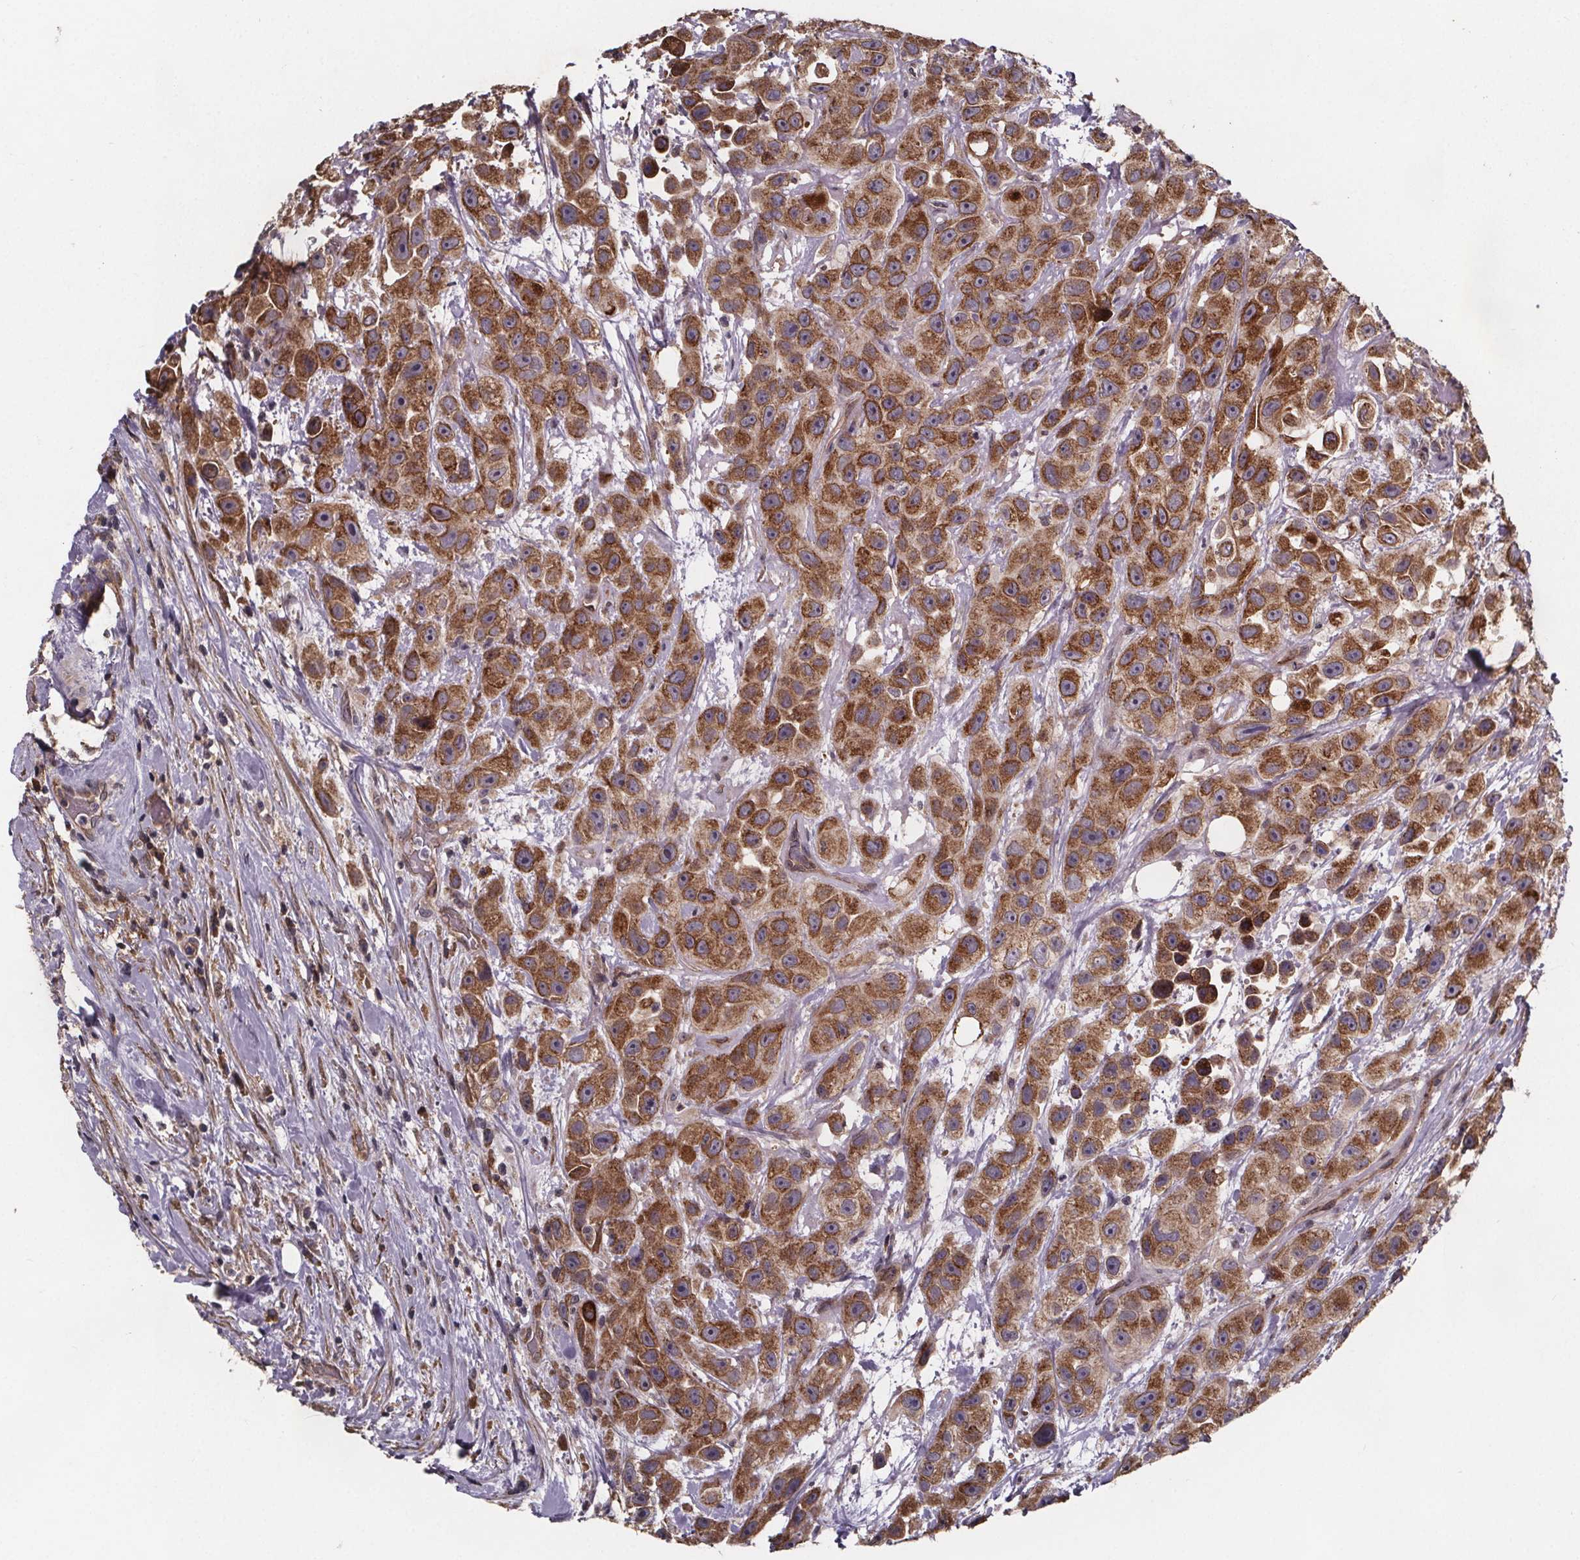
{"staining": {"intensity": "strong", "quantity": ">75%", "location": "cytoplasmic/membranous"}, "tissue": "urothelial cancer", "cell_type": "Tumor cells", "image_type": "cancer", "snomed": [{"axis": "morphology", "description": "Urothelial carcinoma, High grade"}, {"axis": "topography", "description": "Urinary bladder"}], "caption": "The image demonstrates immunohistochemical staining of high-grade urothelial carcinoma. There is strong cytoplasmic/membranous expression is seen in approximately >75% of tumor cells. Using DAB (brown) and hematoxylin (blue) stains, captured at high magnification using brightfield microscopy.", "gene": "FASTKD3", "patient": {"sex": "male", "age": 79}}